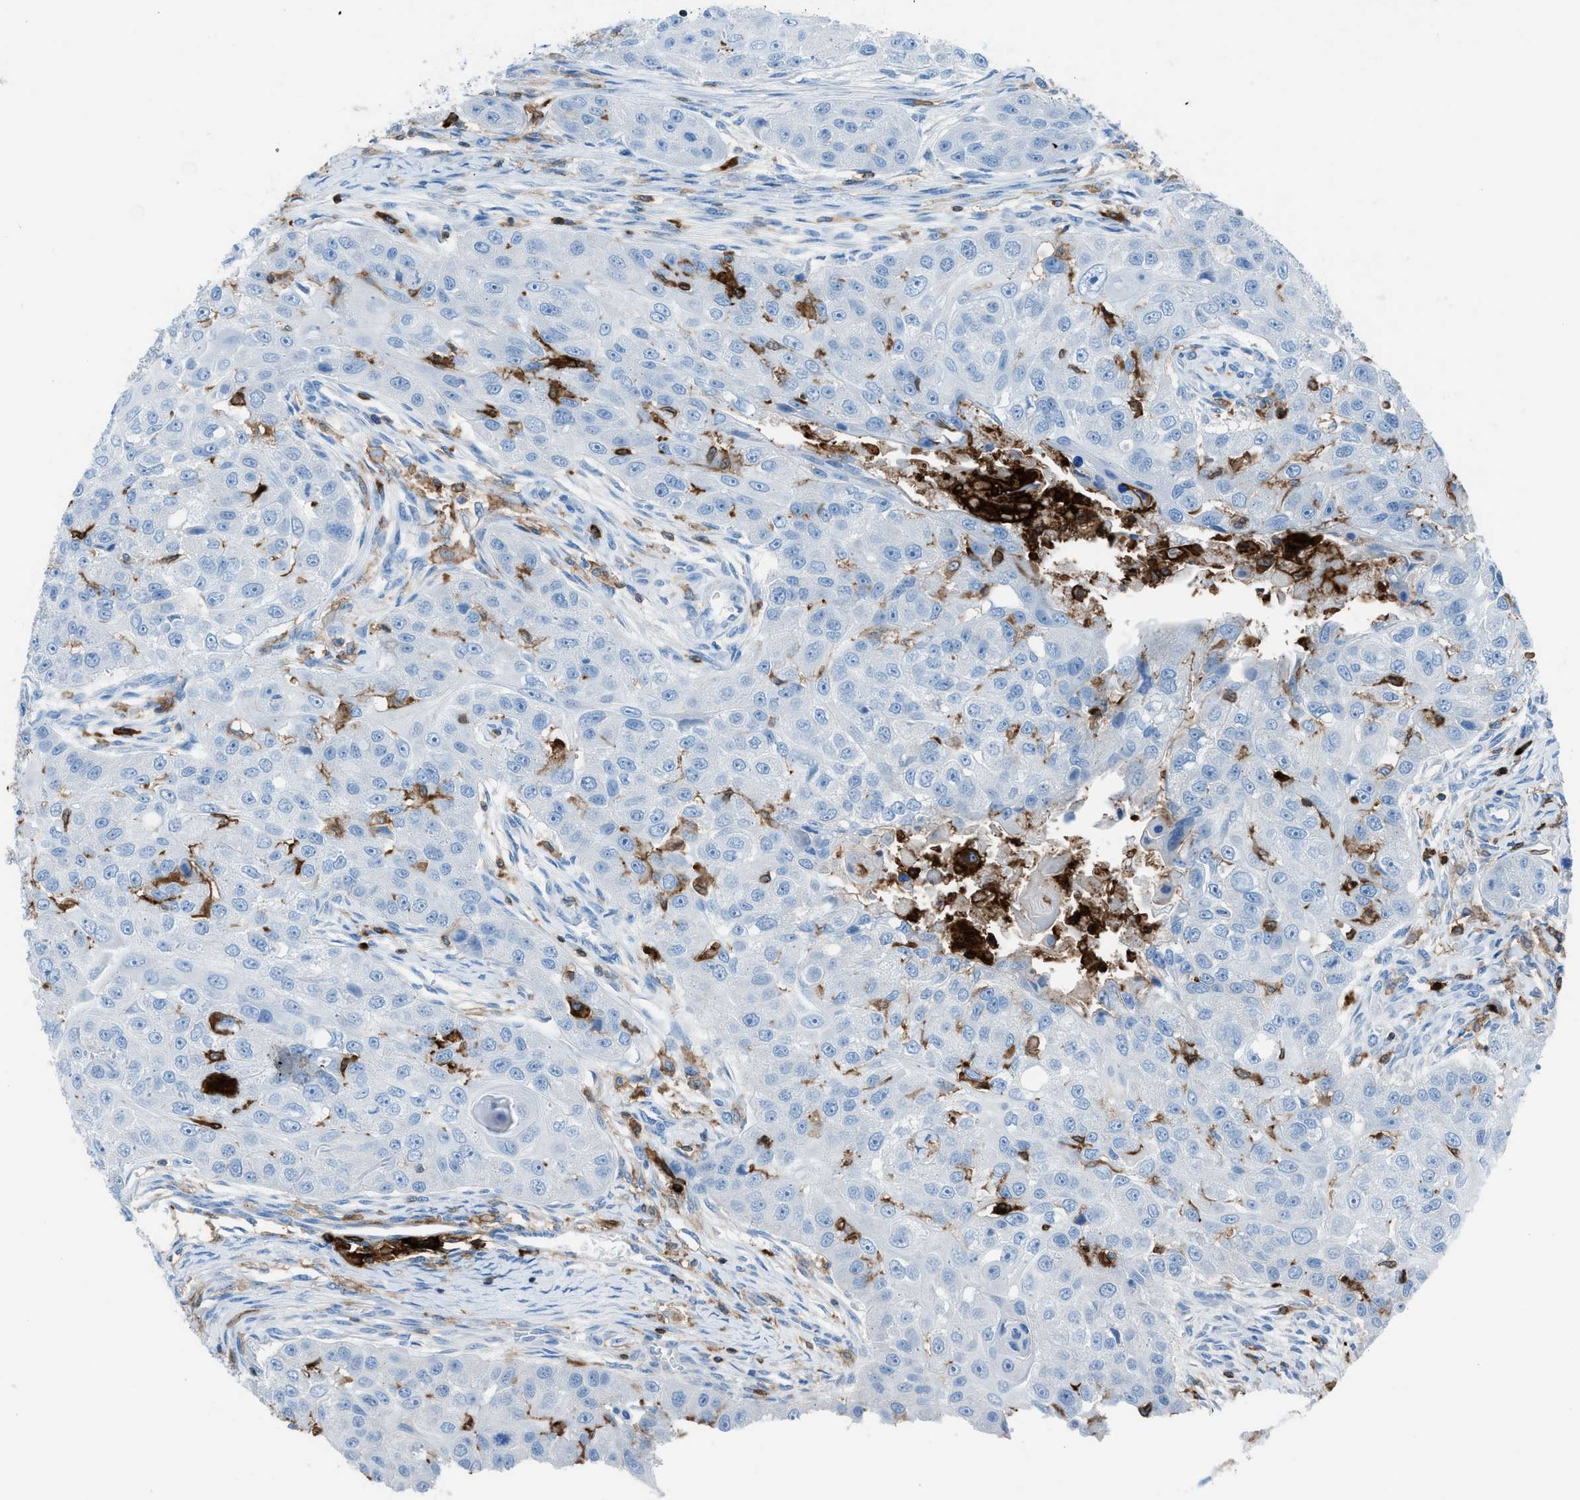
{"staining": {"intensity": "negative", "quantity": "none", "location": "none"}, "tissue": "head and neck cancer", "cell_type": "Tumor cells", "image_type": "cancer", "snomed": [{"axis": "morphology", "description": "Normal tissue, NOS"}, {"axis": "morphology", "description": "Squamous cell carcinoma, NOS"}, {"axis": "topography", "description": "Skeletal muscle"}, {"axis": "topography", "description": "Head-Neck"}], "caption": "Micrograph shows no protein positivity in tumor cells of squamous cell carcinoma (head and neck) tissue. (DAB (3,3'-diaminobenzidine) immunohistochemistry with hematoxylin counter stain).", "gene": "ITGB2", "patient": {"sex": "male", "age": 51}}